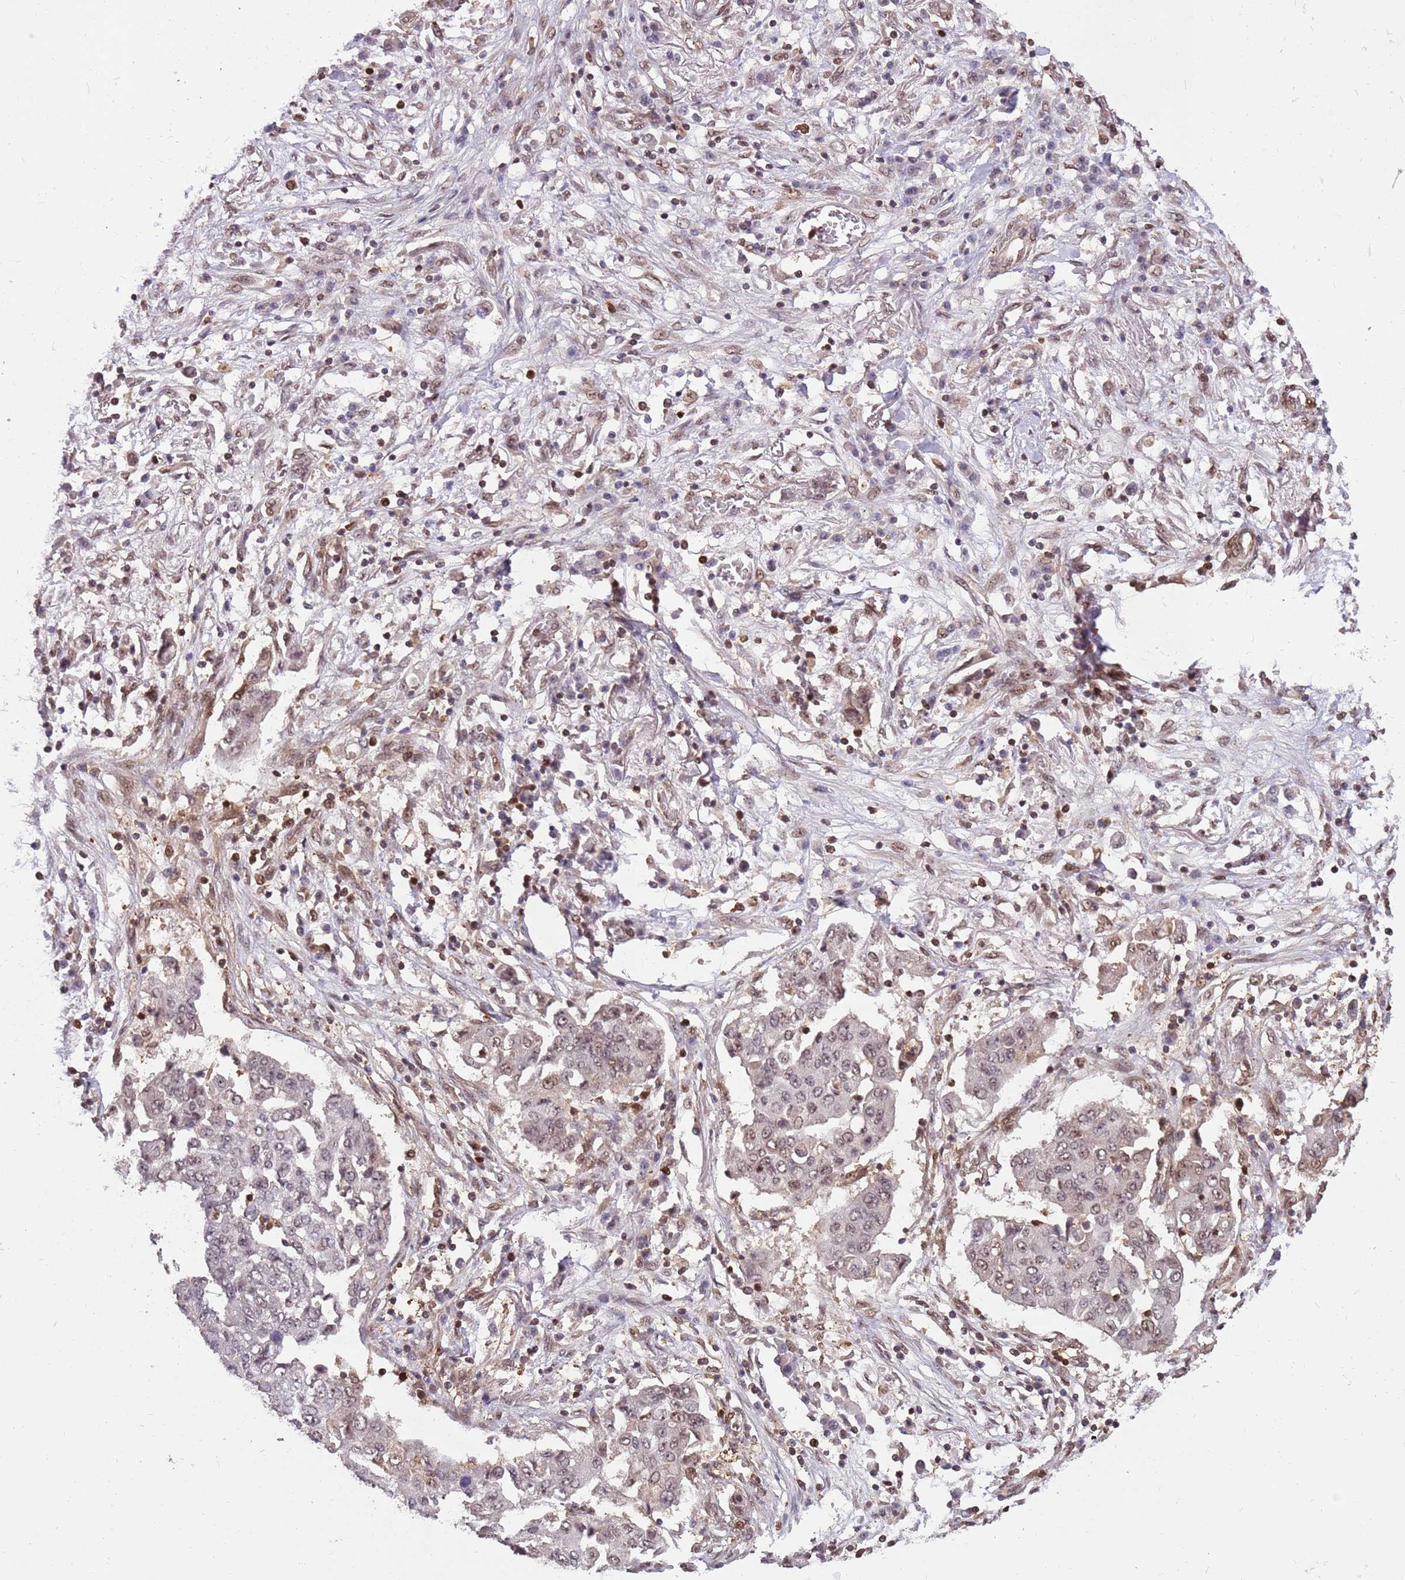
{"staining": {"intensity": "weak", "quantity": "25%-75%", "location": "nuclear"}, "tissue": "lung cancer", "cell_type": "Tumor cells", "image_type": "cancer", "snomed": [{"axis": "morphology", "description": "Squamous cell carcinoma, NOS"}, {"axis": "topography", "description": "Lung"}], "caption": "Lung cancer (squamous cell carcinoma) tissue exhibits weak nuclear staining in about 25%-75% of tumor cells, visualized by immunohistochemistry. The staining is performed using DAB (3,3'-diaminobenzidine) brown chromogen to label protein expression. The nuclei are counter-stained blue using hematoxylin.", "gene": "GBP2", "patient": {"sex": "male", "age": 74}}